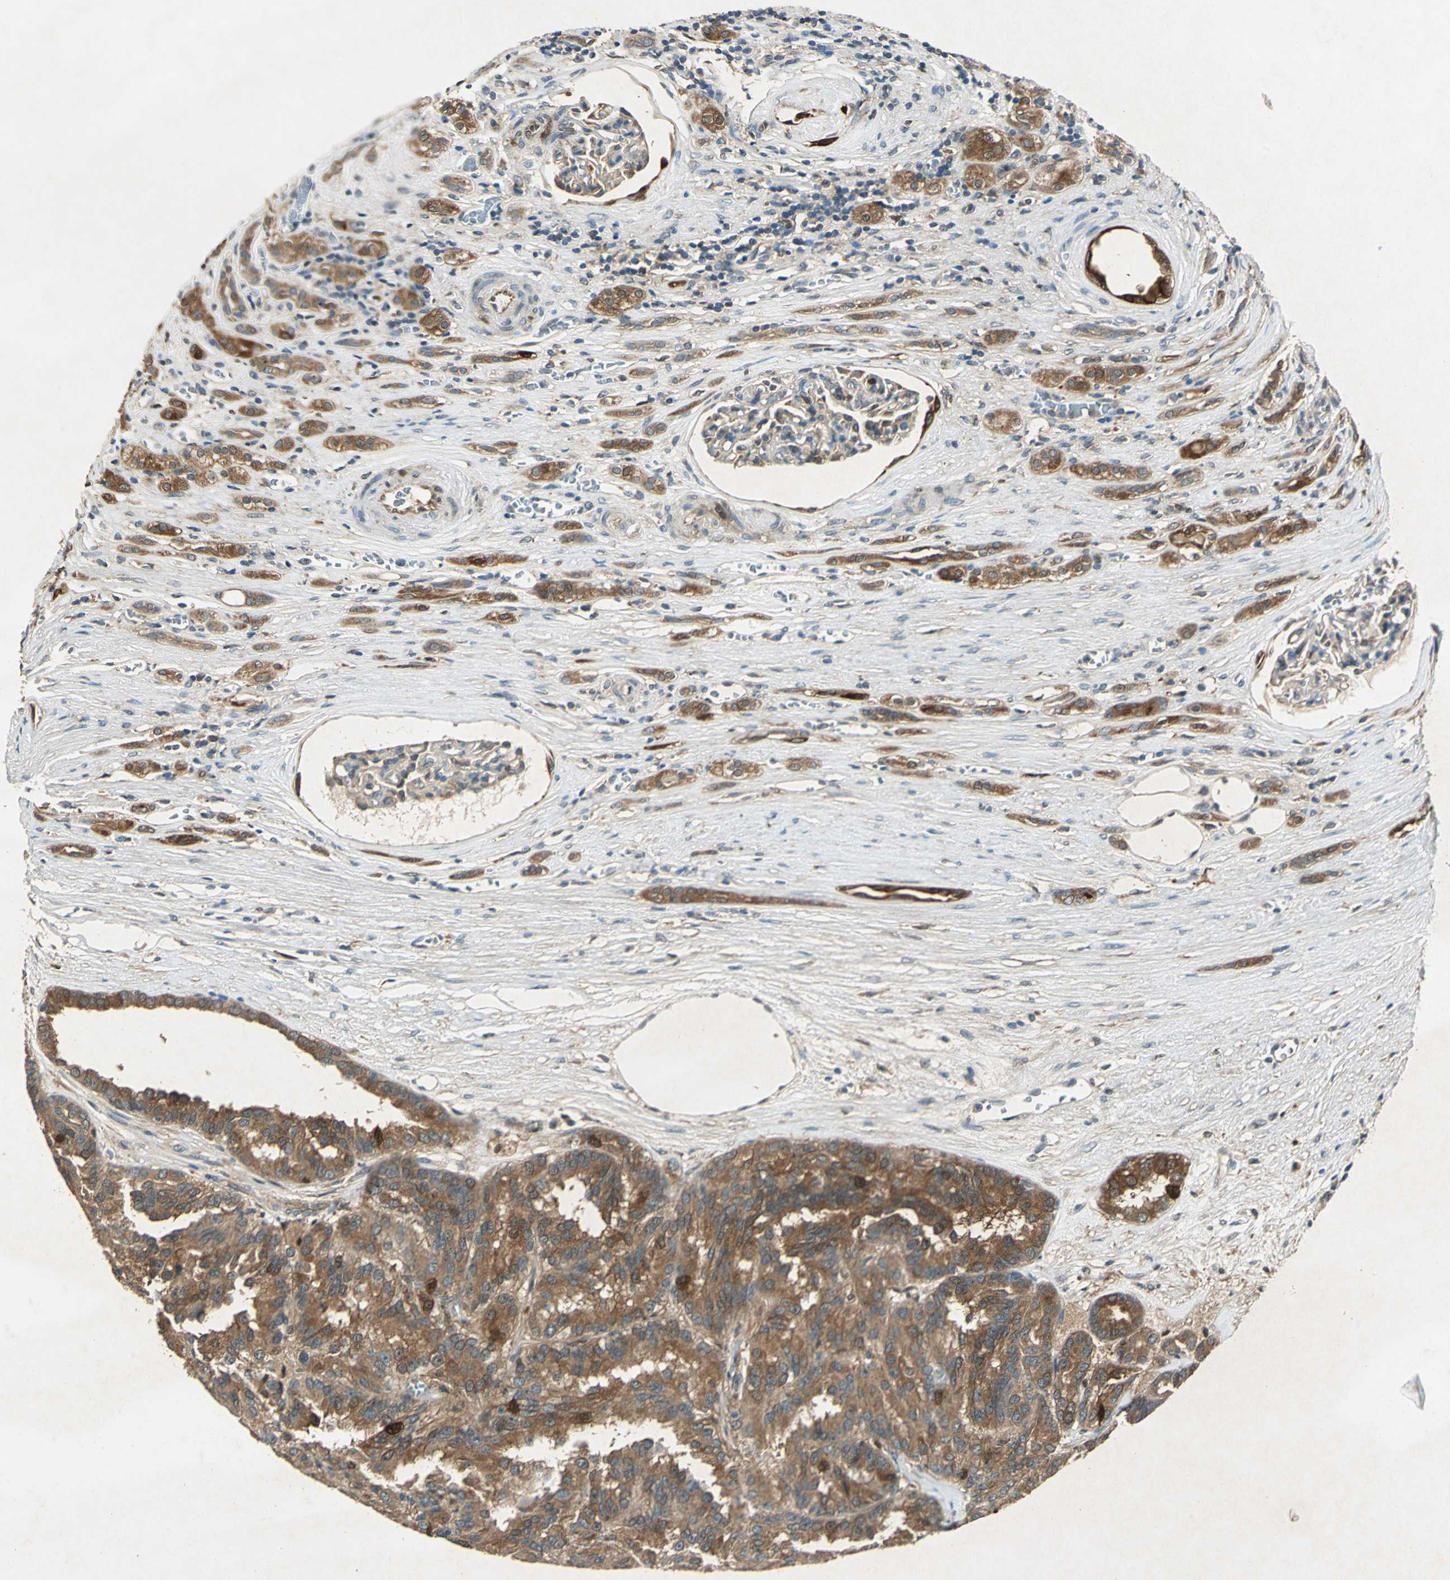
{"staining": {"intensity": "moderate", "quantity": ">75%", "location": "cytoplasmic/membranous"}, "tissue": "renal cancer", "cell_type": "Tumor cells", "image_type": "cancer", "snomed": [{"axis": "morphology", "description": "Adenocarcinoma, NOS"}, {"axis": "topography", "description": "Kidney"}], "caption": "Immunohistochemical staining of human adenocarcinoma (renal) demonstrates moderate cytoplasmic/membranous protein positivity in approximately >75% of tumor cells.", "gene": "RRM2B", "patient": {"sex": "male", "age": 46}}